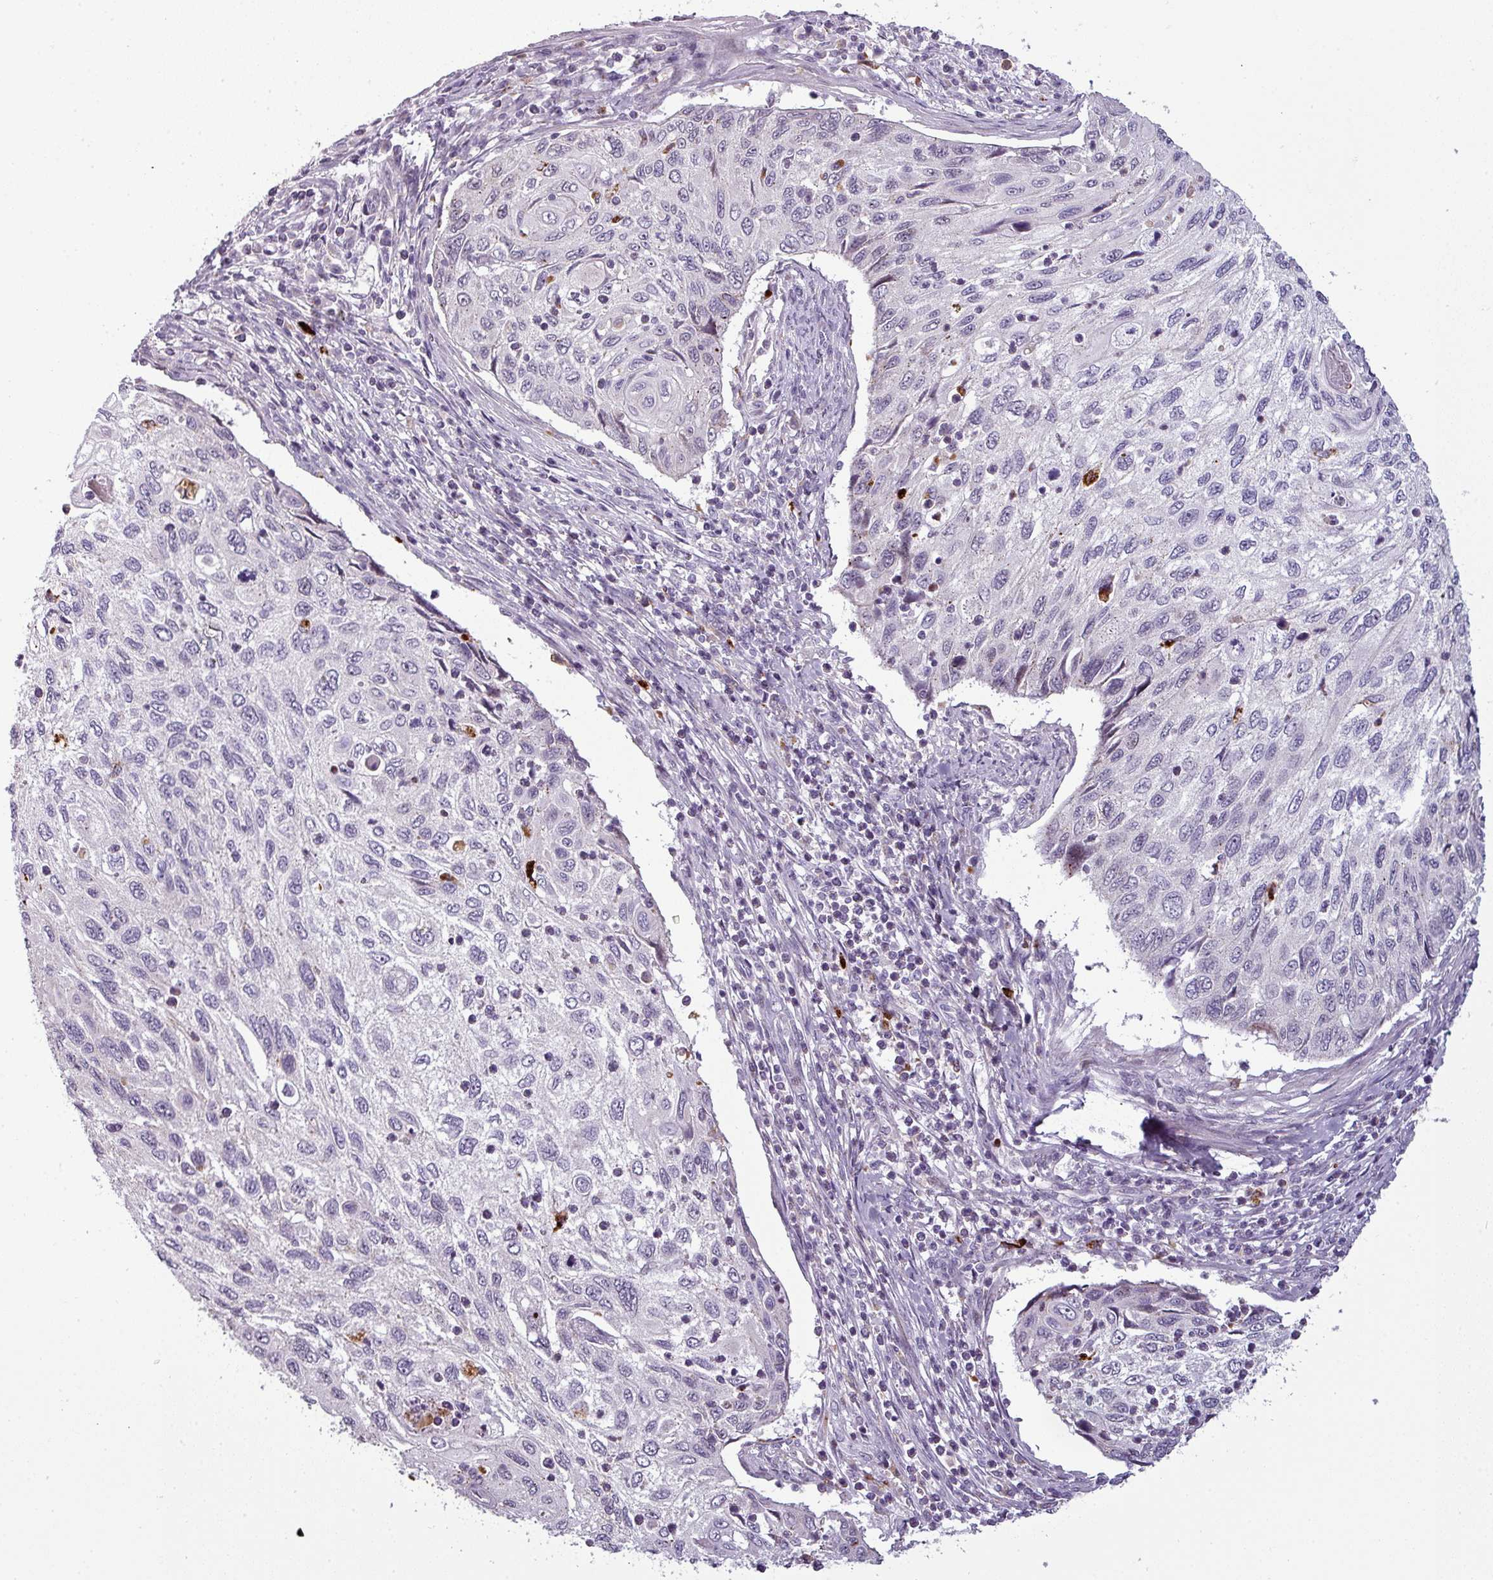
{"staining": {"intensity": "negative", "quantity": "none", "location": "none"}, "tissue": "cervical cancer", "cell_type": "Tumor cells", "image_type": "cancer", "snomed": [{"axis": "morphology", "description": "Squamous cell carcinoma, NOS"}, {"axis": "topography", "description": "Cervix"}], "caption": "A micrograph of human squamous cell carcinoma (cervical) is negative for staining in tumor cells. (DAB immunohistochemistry (IHC) with hematoxylin counter stain).", "gene": "TMEFF1", "patient": {"sex": "female", "age": 70}}